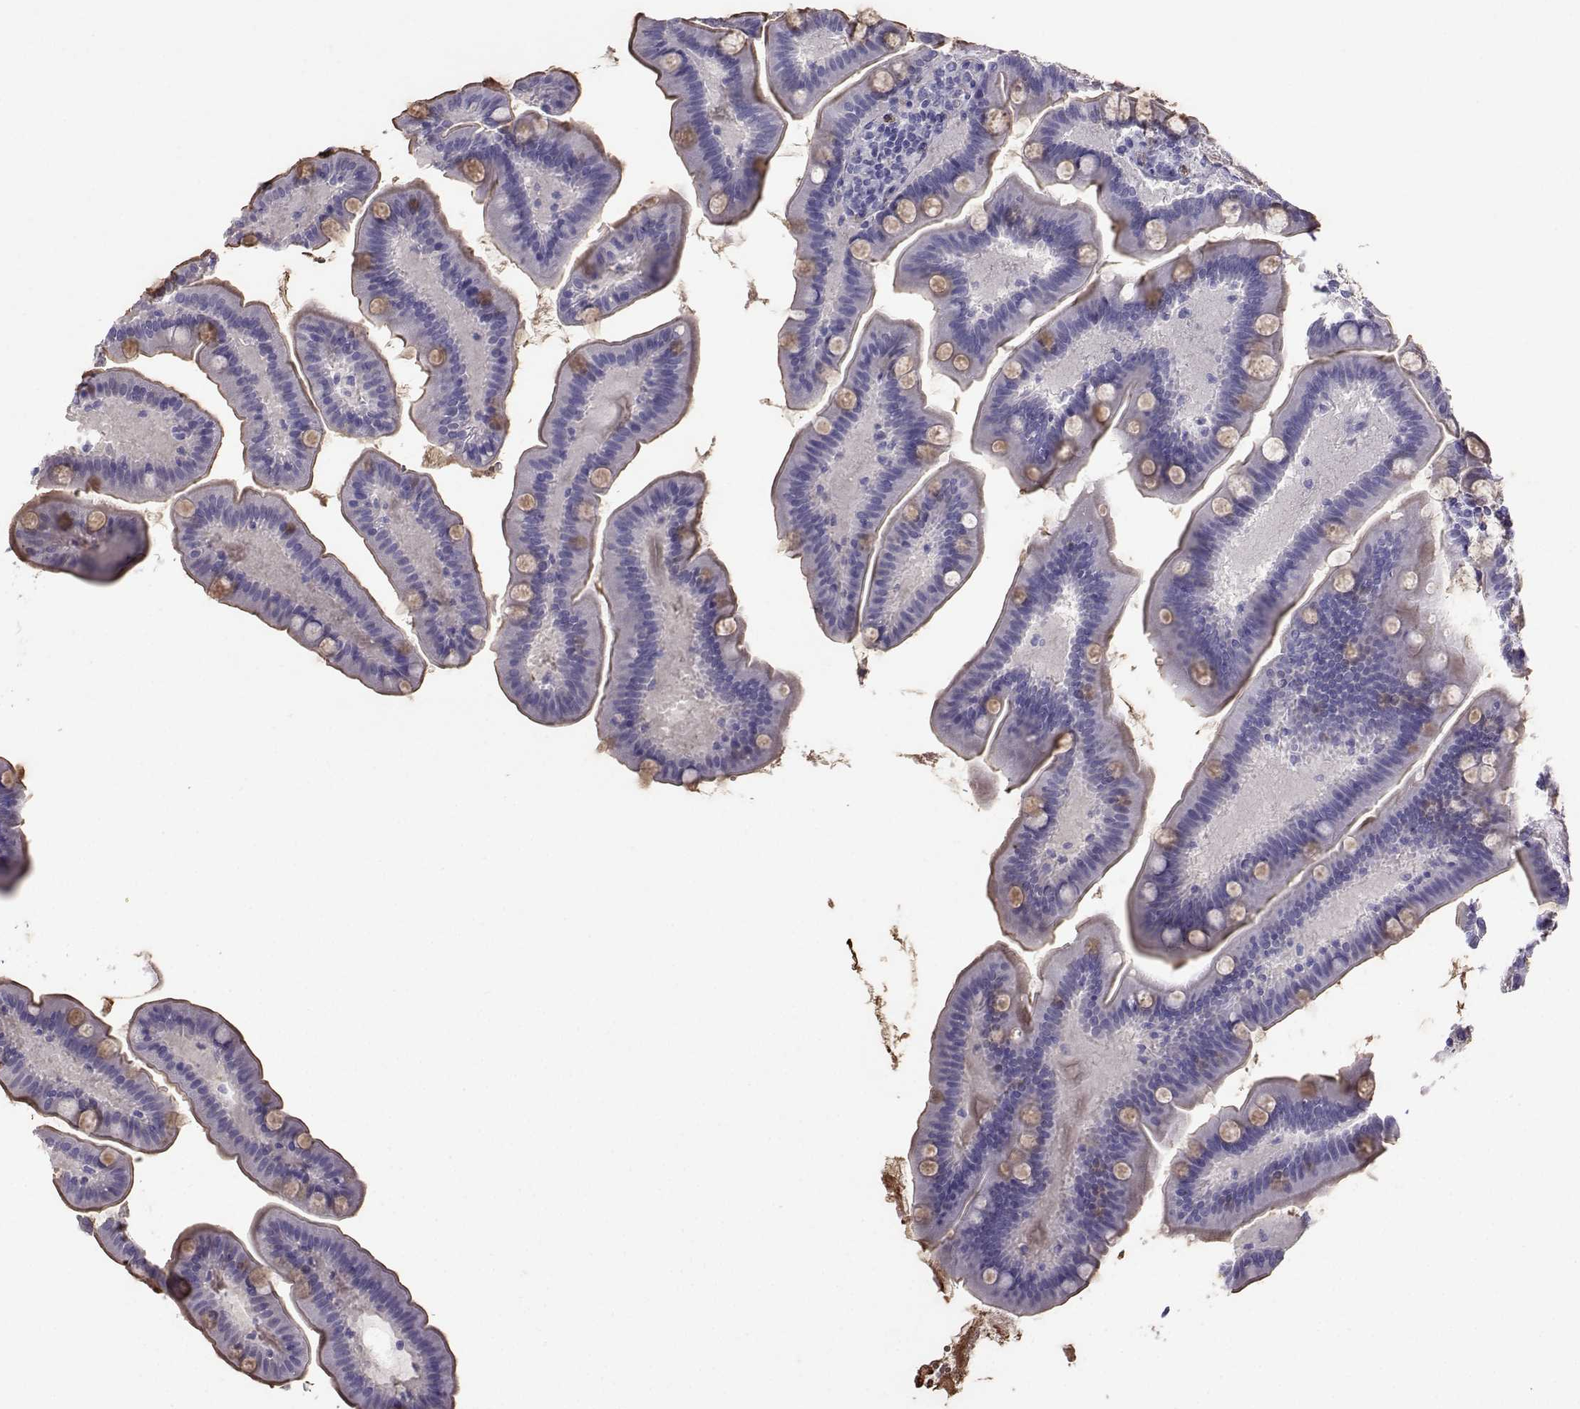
{"staining": {"intensity": "moderate", "quantity": "25%-75%", "location": "cytoplasmic/membranous"}, "tissue": "small intestine", "cell_type": "Glandular cells", "image_type": "normal", "snomed": [{"axis": "morphology", "description": "Normal tissue, NOS"}, {"axis": "topography", "description": "Small intestine"}], "caption": "Immunohistochemical staining of unremarkable small intestine displays medium levels of moderate cytoplasmic/membranous expression in about 25%-75% of glandular cells. (DAB (3,3'-diaminobenzidine) IHC with brightfield microscopy, high magnification).", "gene": "CLUL1", "patient": {"sex": "male", "age": 66}}